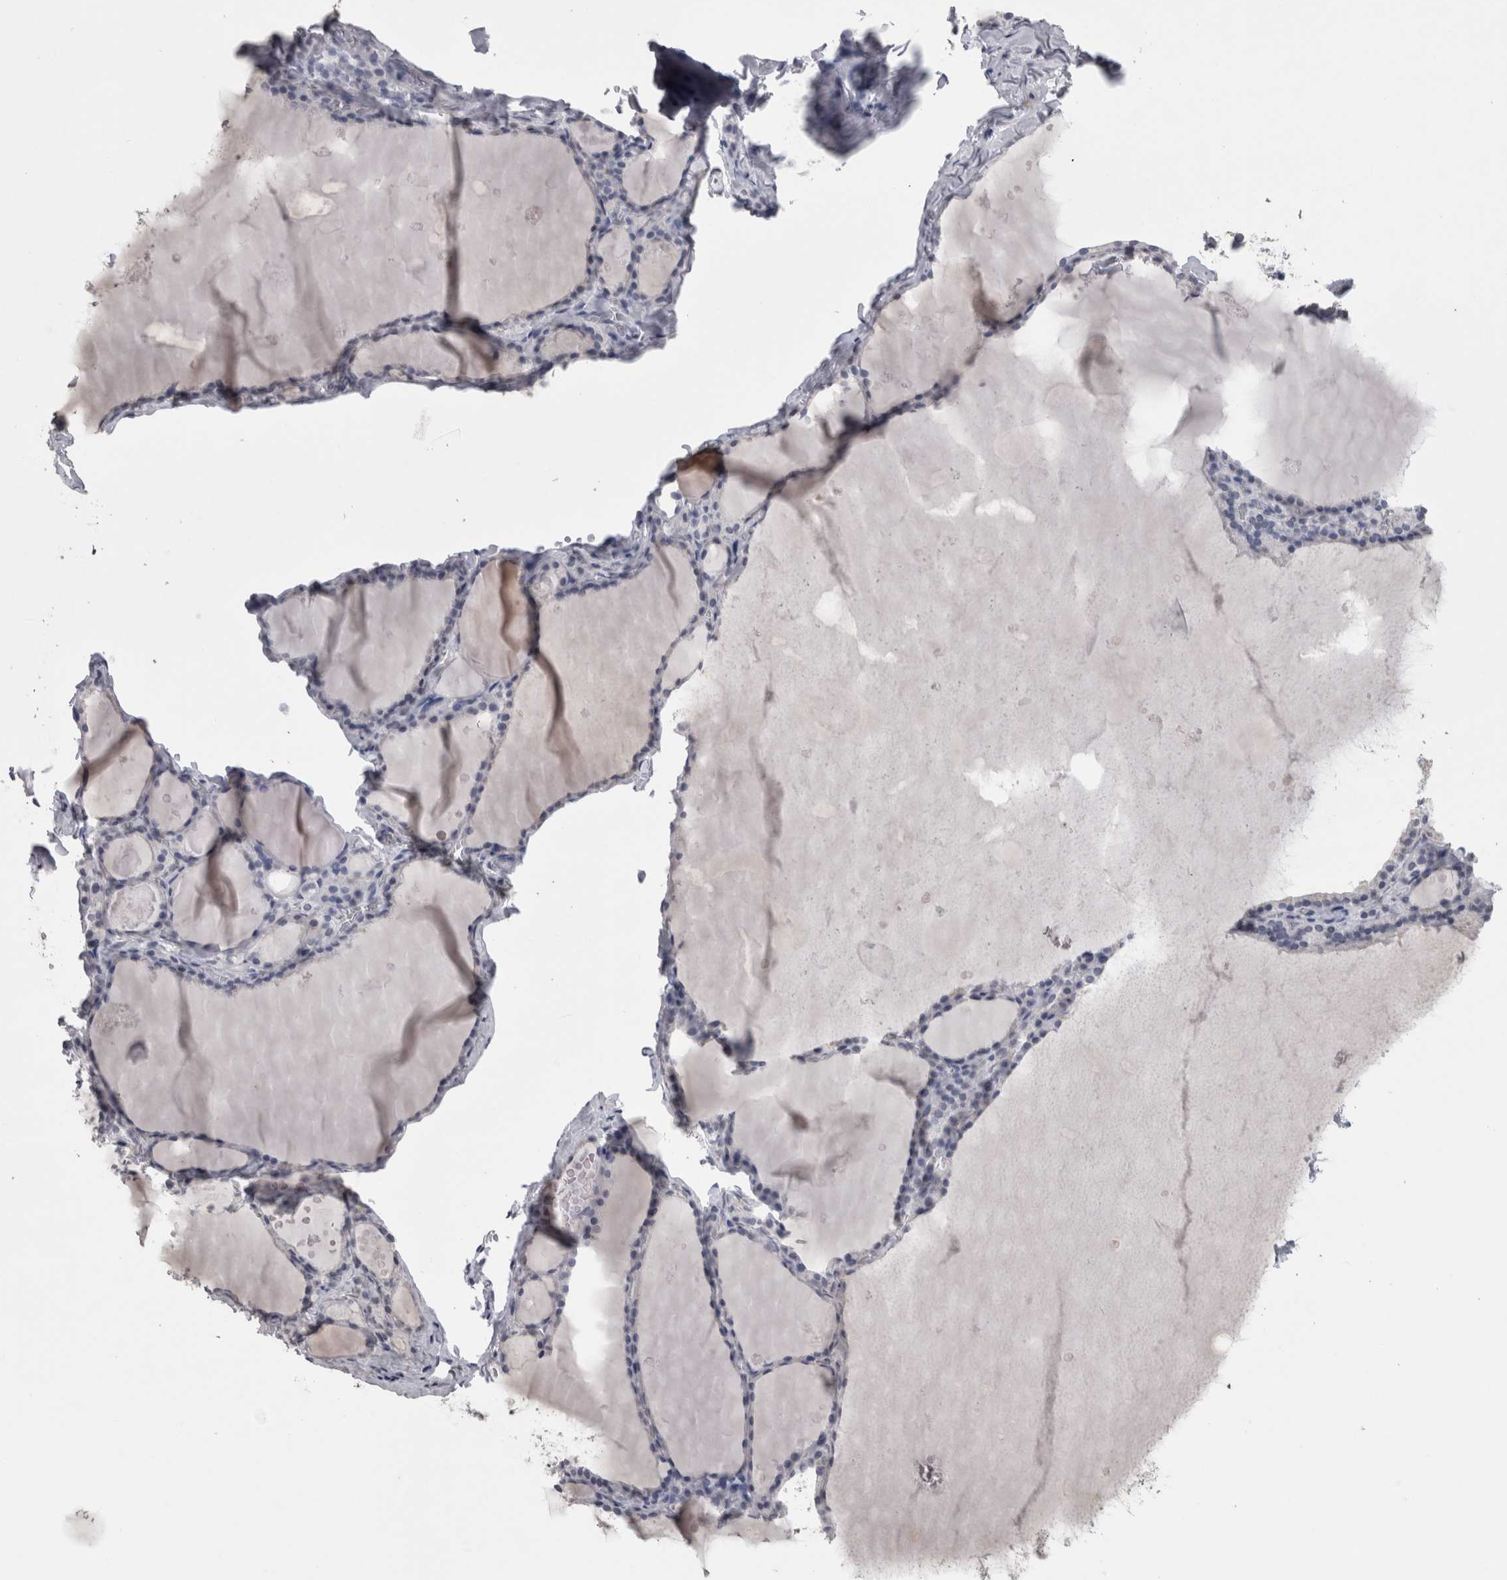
{"staining": {"intensity": "negative", "quantity": "none", "location": "none"}, "tissue": "thyroid gland", "cell_type": "Glandular cells", "image_type": "normal", "snomed": [{"axis": "morphology", "description": "Normal tissue, NOS"}, {"axis": "topography", "description": "Thyroid gland"}], "caption": "IHC photomicrograph of unremarkable thyroid gland: human thyroid gland stained with DAB (3,3'-diaminobenzidine) shows no significant protein expression in glandular cells.", "gene": "PAX5", "patient": {"sex": "male", "age": 56}}